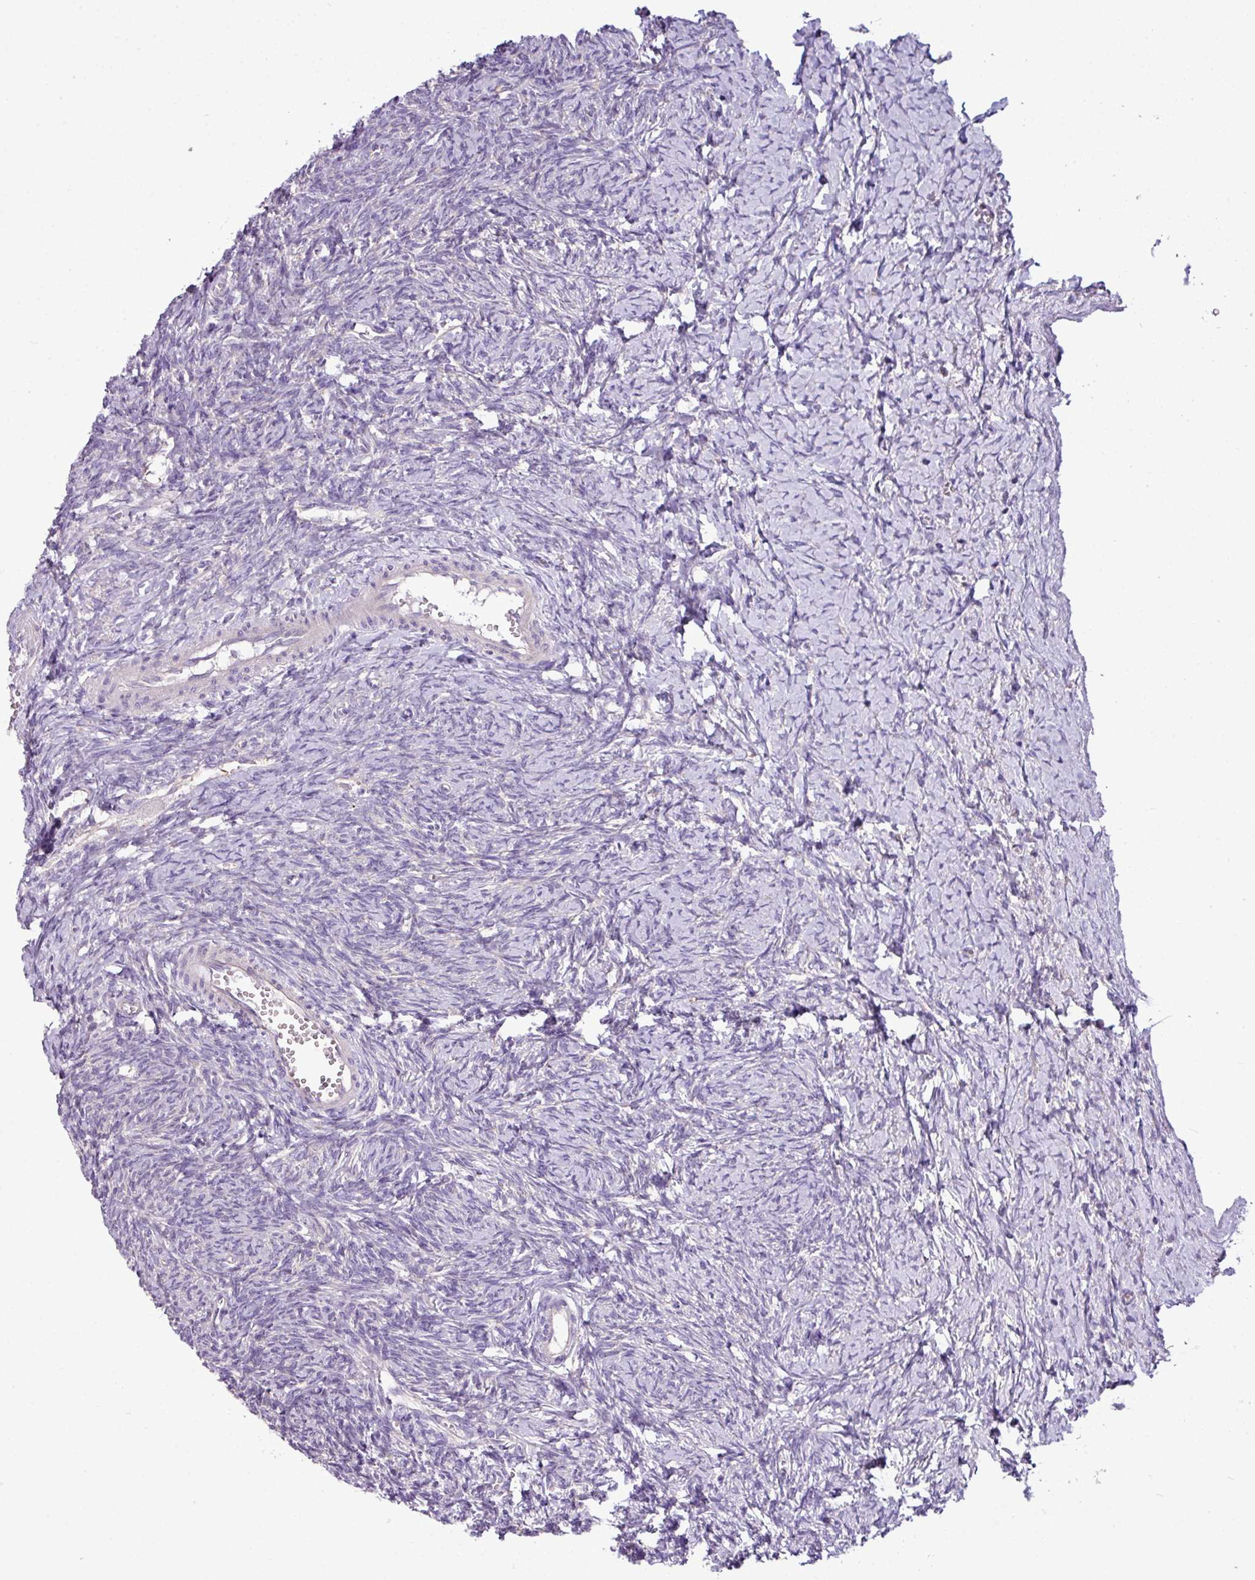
{"staining": {"intensity": "negative", "quantity": "none", "location": "none"}, "tissue": "ovary", "cell_type": "Ovarian stroma cells", "image_type": "normal", "snomed": [{"axis": "morphology", "description": "Normal tissue, NOS"}, {"axis": "topography", "description": "Ovary"}], "caption": "High power microscopy image of an immunohistochemistry (IHC) image of benign ovary, revealing no significant positivity in ovarian stroma cells. The staining was performed using DAB to visualize the protein expression in brown, while the nuclei were stained in blue with hematoxylin (Magnification: 20x).", "gene": "AGAP4", "patient": {"sex": "female", "age": 39}}